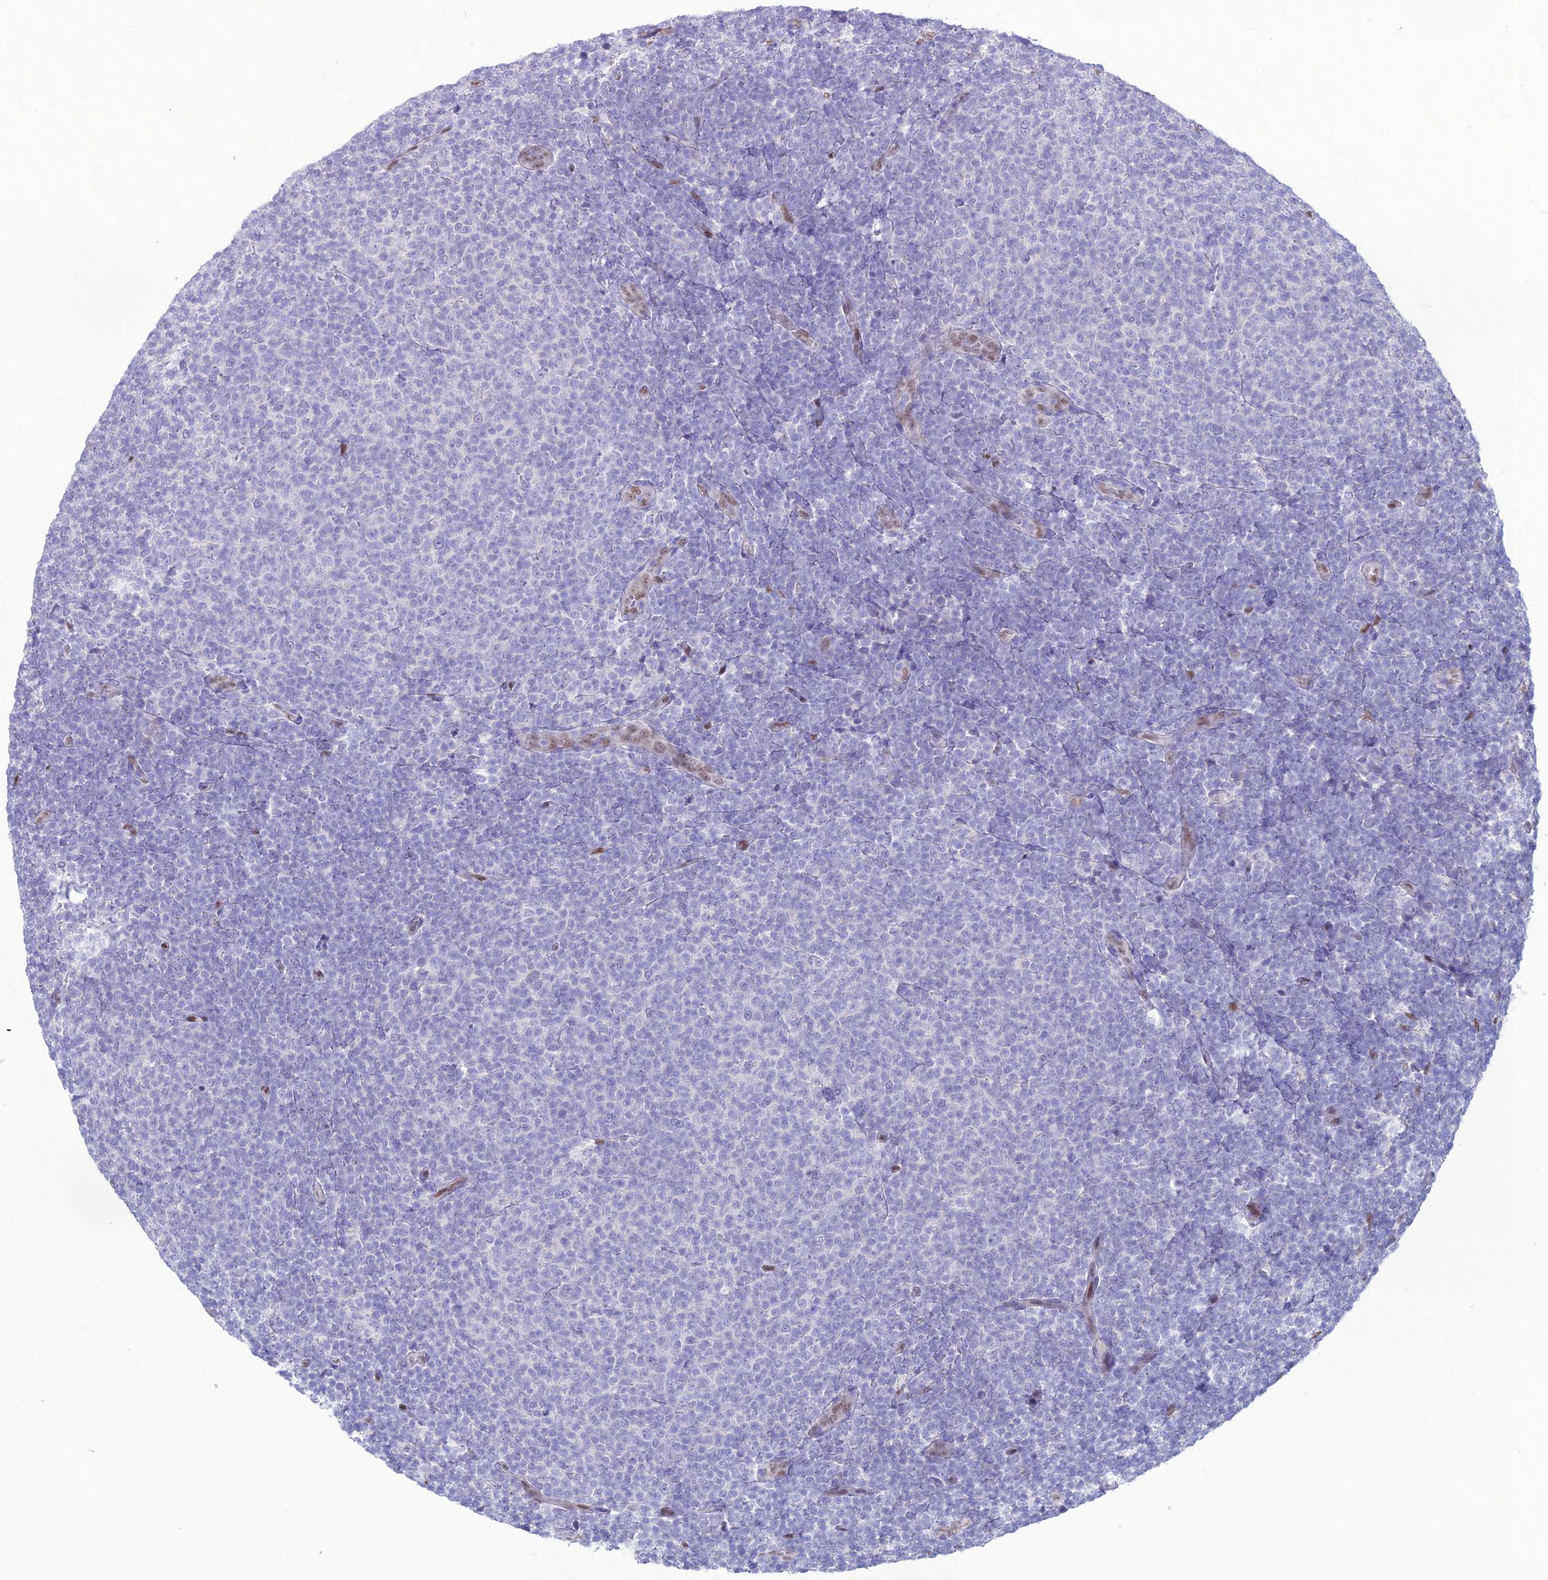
{"staining": {"intensity": "negative", "quantity": "none", "location": "none"}, "tissue": "lymphoma", "cell_type": "Tumor cells", "image_type": "cancer", "snomed": [{"axis": "morphology", "description": "Malignant lymphoma, non-Hodgkin's type, Low grade"}, {"axis": "topography", "description": "Lymph node"}], "caption": "DAB (3,3'-diaminobenzidine) immunohistochemical staining of human lymphoma demonstrates no significant staining in tumor cells.", "gene": "NOVA2", "patient": {"sex": "male", "age": 66}}